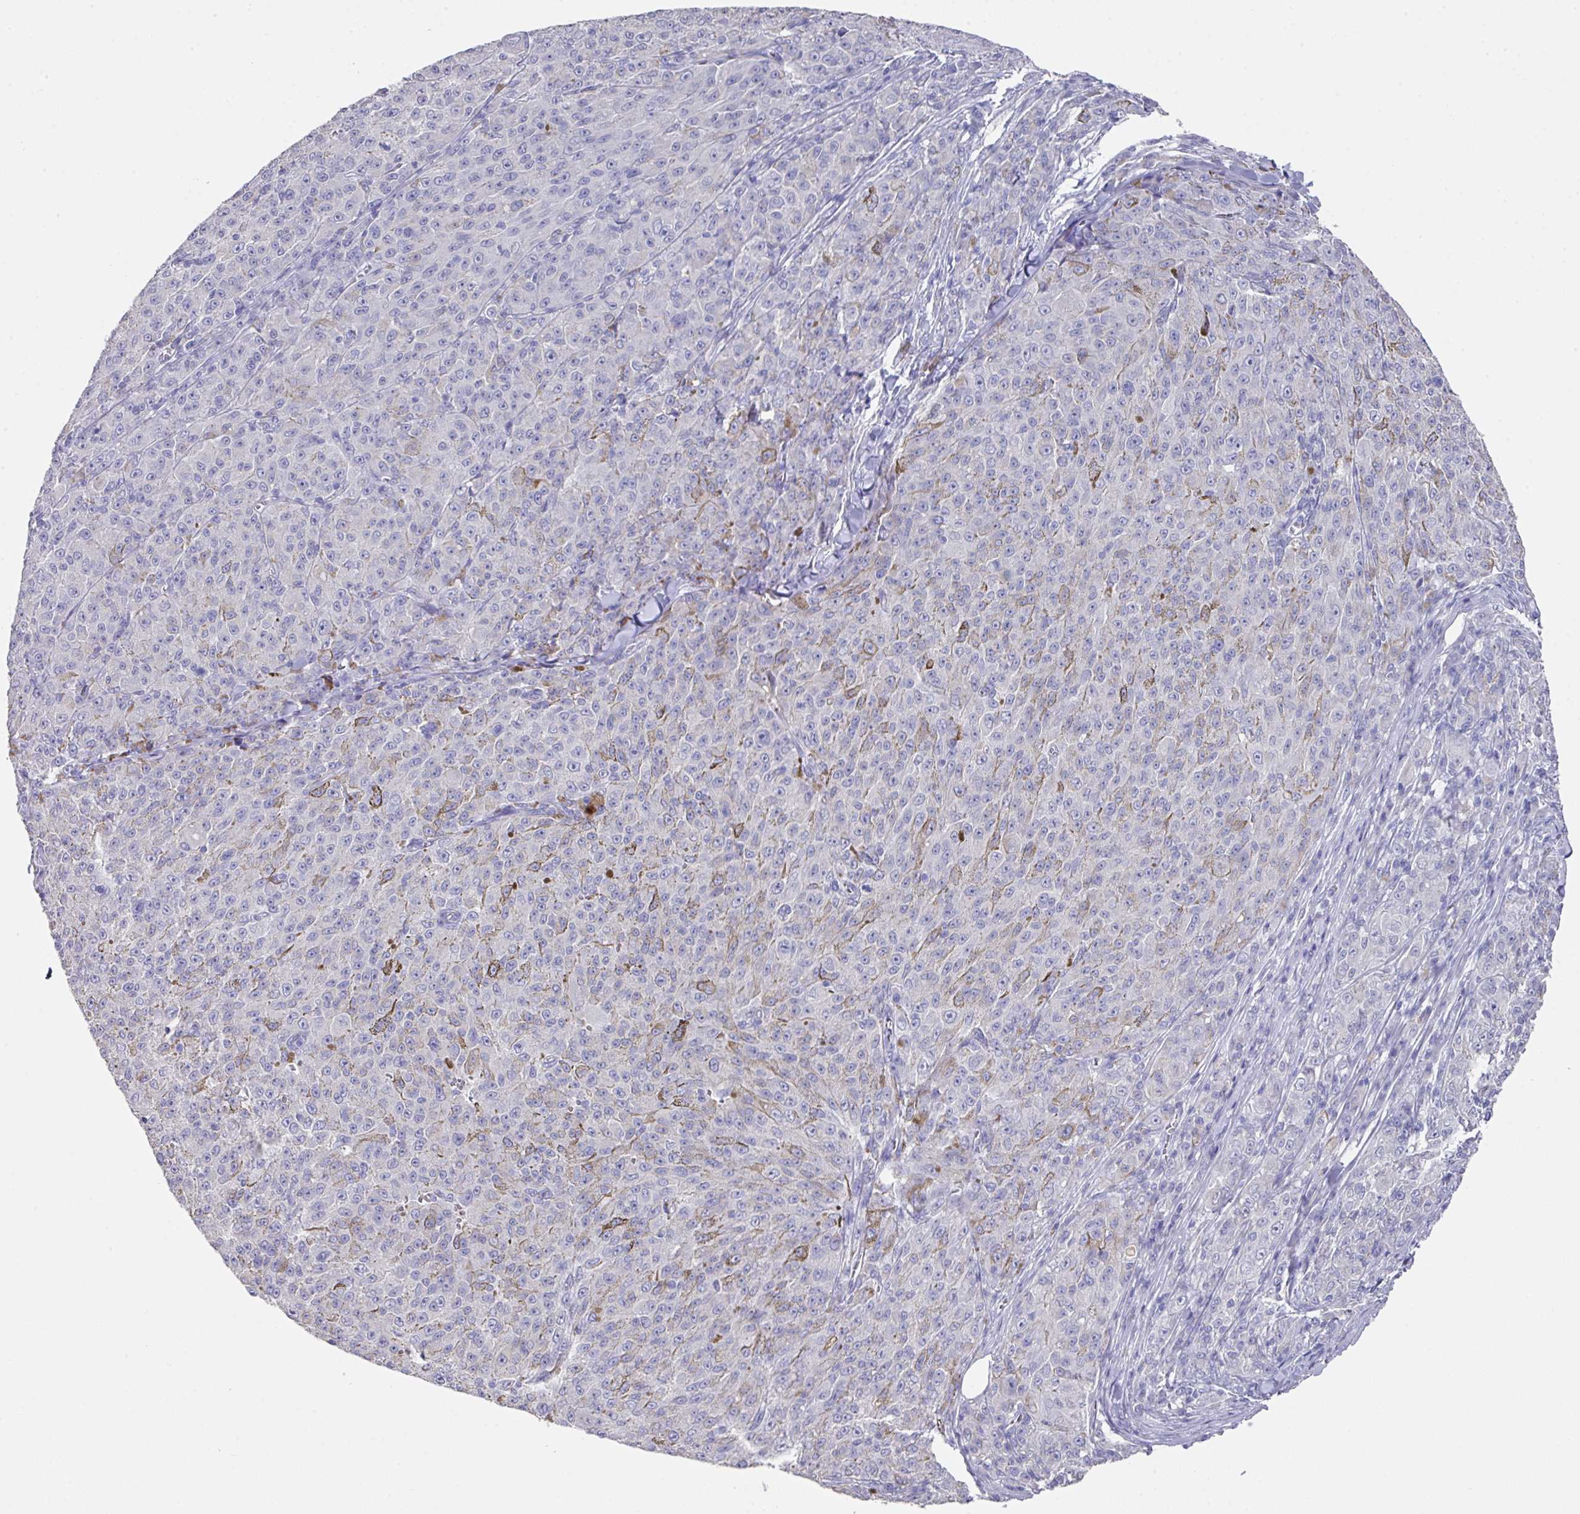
{"staining": {"intensity": "negative", "quantity": "none", "location": "none"}, "tissue": "melanoma", "cell_type": "Tumor cells", "image_type": "cancer", "snomed": [{"axis": "morphology", "description": "Malignant melanoma, NOS"}, {"axis": "topography", "description": "Skin"}], "caption": "The immunohistochemistry (IHC) histopathology image has no significant positivity in tumor cells of melanoma tissue. (Immunohistochemistry (ihc), brightfield microscopy, high magnification).", "gene": "DAZL", "patient": {"sex": "female", "age": 52}}